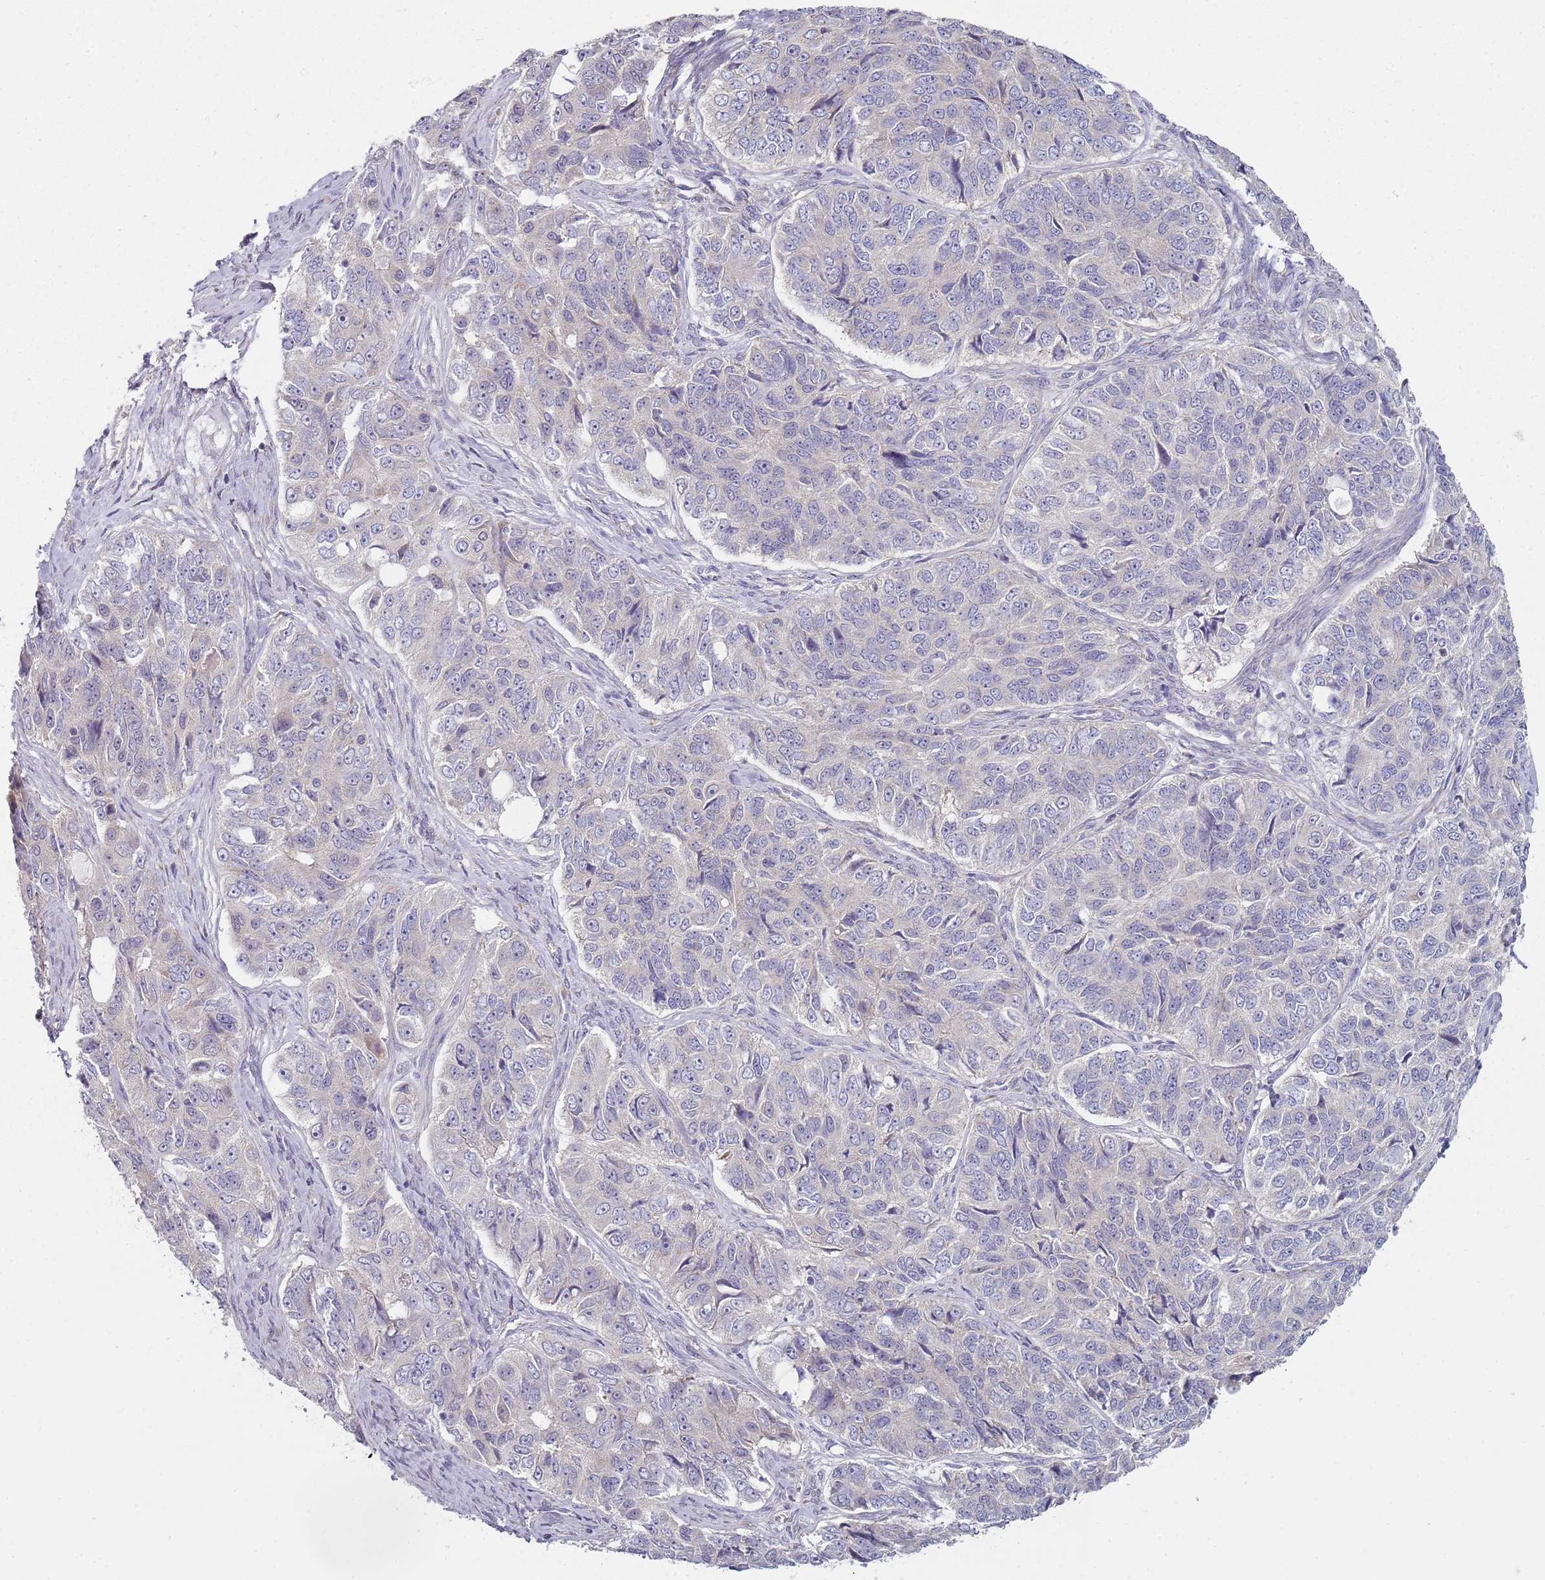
{"staining": {"intensity": "negative", "quantity": "none", "location": "none"}, "tissue": "ovarian cancer", "cell_type": "Tumor cells", "image_type": "cancer", "snomed": [{"axis": "morphology", "description": "Carcinoma, endometroid"}, {"axis": "topography", "description": "Ovary"}], "caption": "A micrograph of endometroid carcinoma (ovarian) stained for a protein demonstrates no brown staining in tumor cells.", "gene": "SLC26A6", "patient": {"sex": "female", "age": 51}}